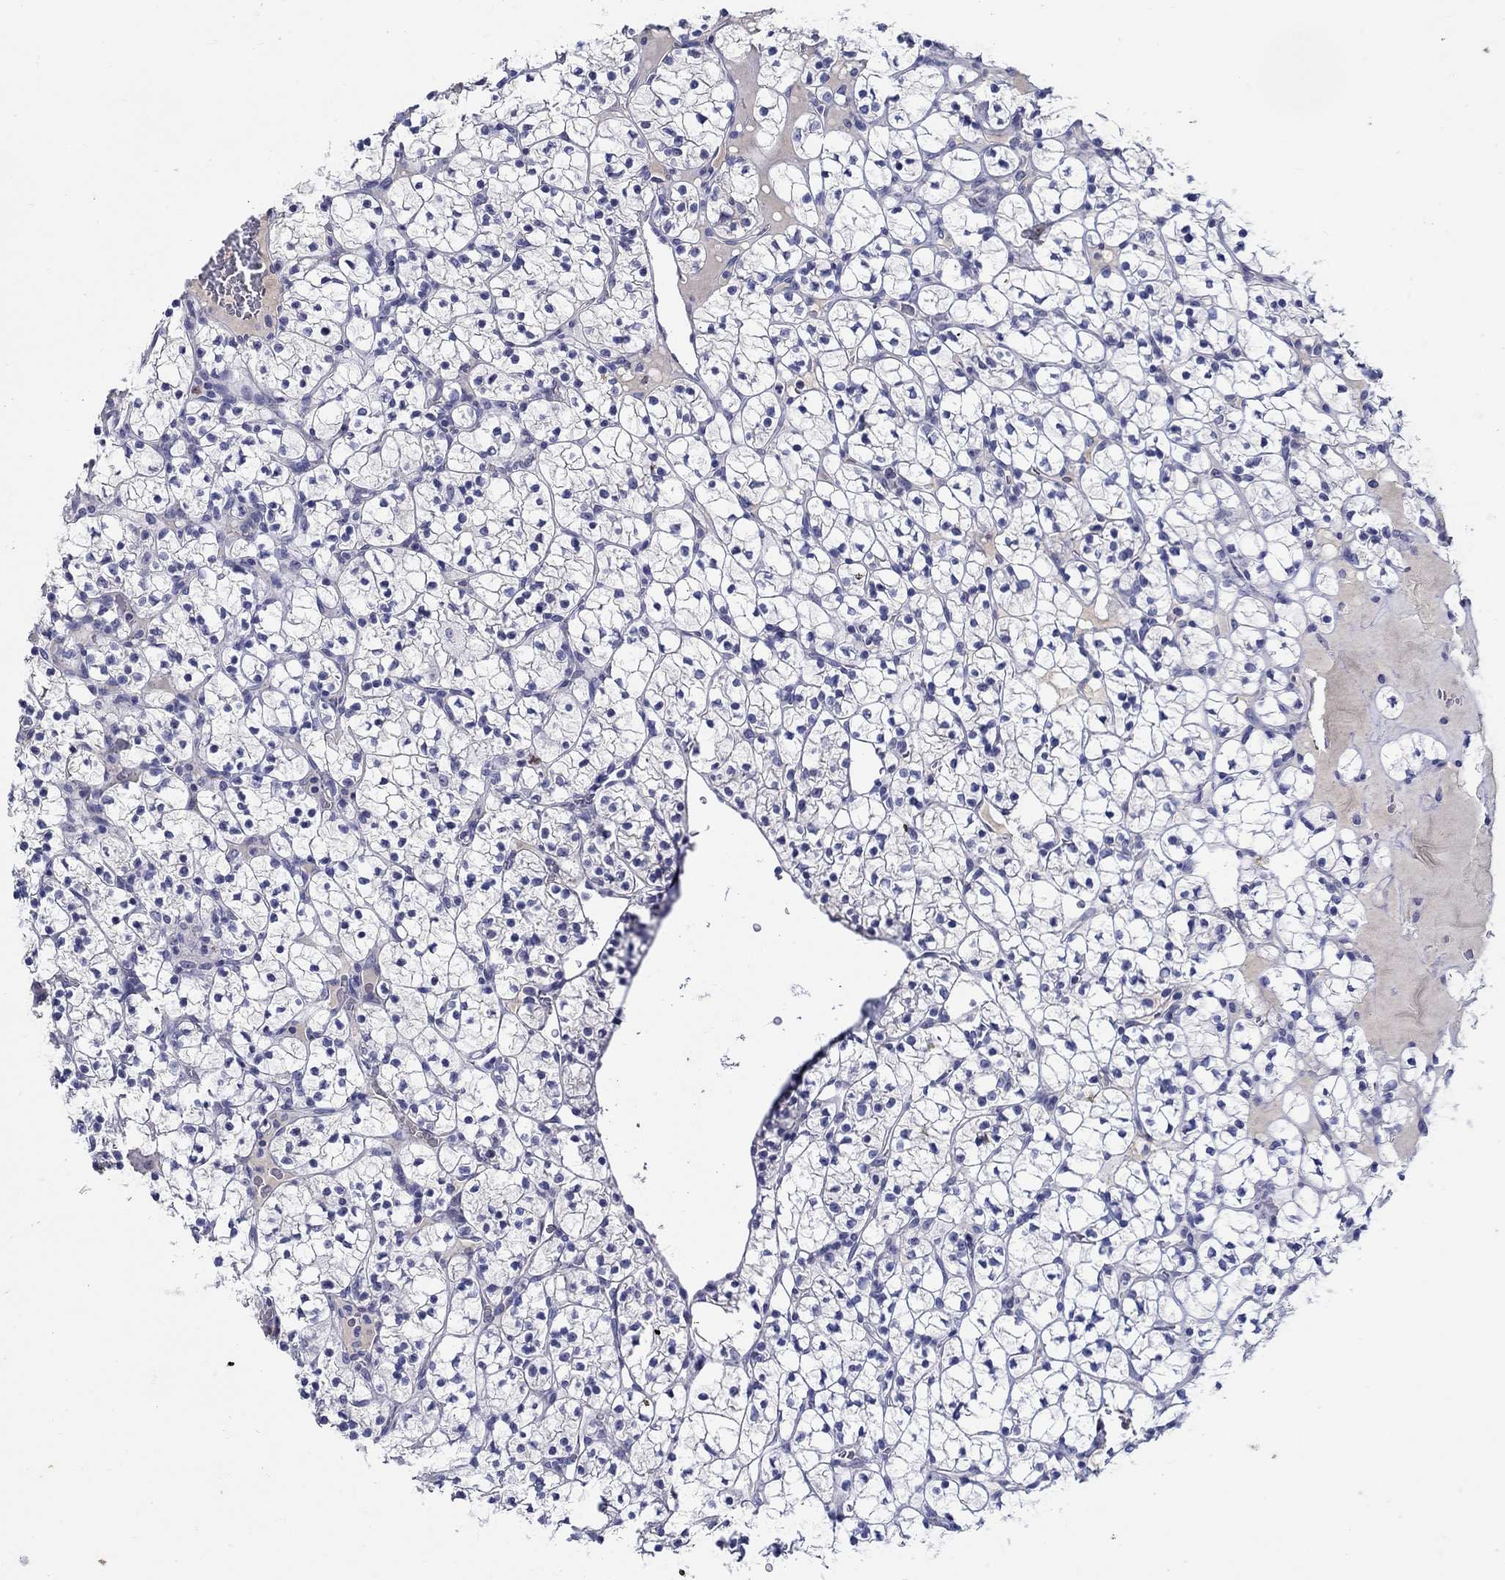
{"staining": {"intensity": "negative", "quantity": "none", "location": "none"}, "tissue": "renal cancer", "cell_type": "Tumor cells", "image_type": "cancer", "snomed": [{"axis": "morphology", "description": "Adenocarcinoma, NOS"}, {"axis": "topography", "description": "Kidney"}], "caption": "Tumor cells show no significant positivity in renal adenocarcinoma.", "gene": "SLC30A3", "patient": {"sex": "female", "age": 89}}